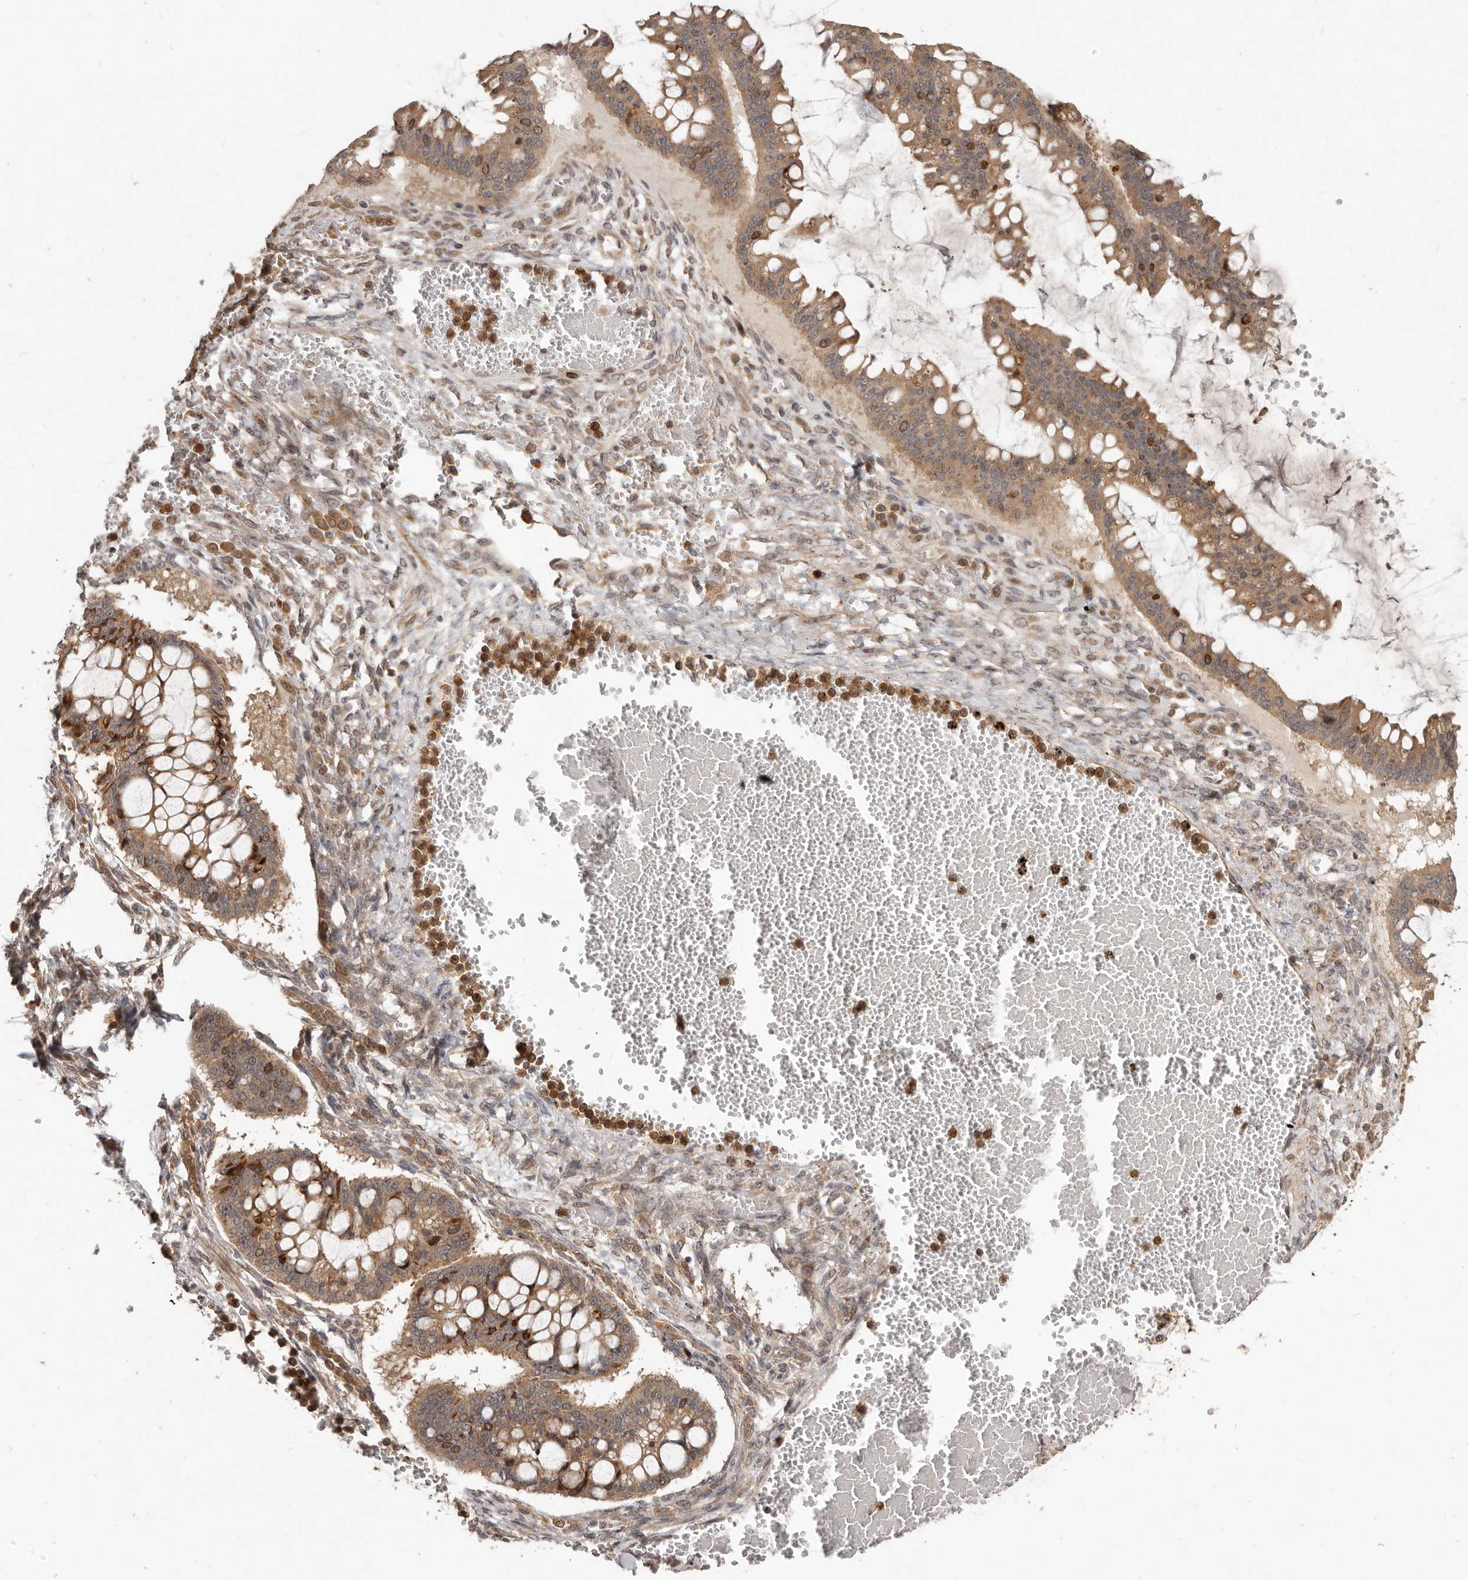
{"staining": {"intensity": "moderate", "quantity": ">75%", "location": "cytoplasmic/membranous"}, "tissue": "ovarian cancer", "cell_type": "Tumor cells", "image_type": "cancer", "snomed": [{"axis": "morphology", "description": "Cystadenocarcinoma, mucinous, NOS"}, {"axis": "topography", "description": "Ovary"}], "caption": "An IHC photomicrograph of tumor tissue is shown. Protein staining in brown labels moderate cytoplasmic/membranous positivity in ovarian cancer (mucinous cystadenocarcinoma) within tumor cells.", "gene": "RNF187", "patient": {"sex": "female", "age": 73}}